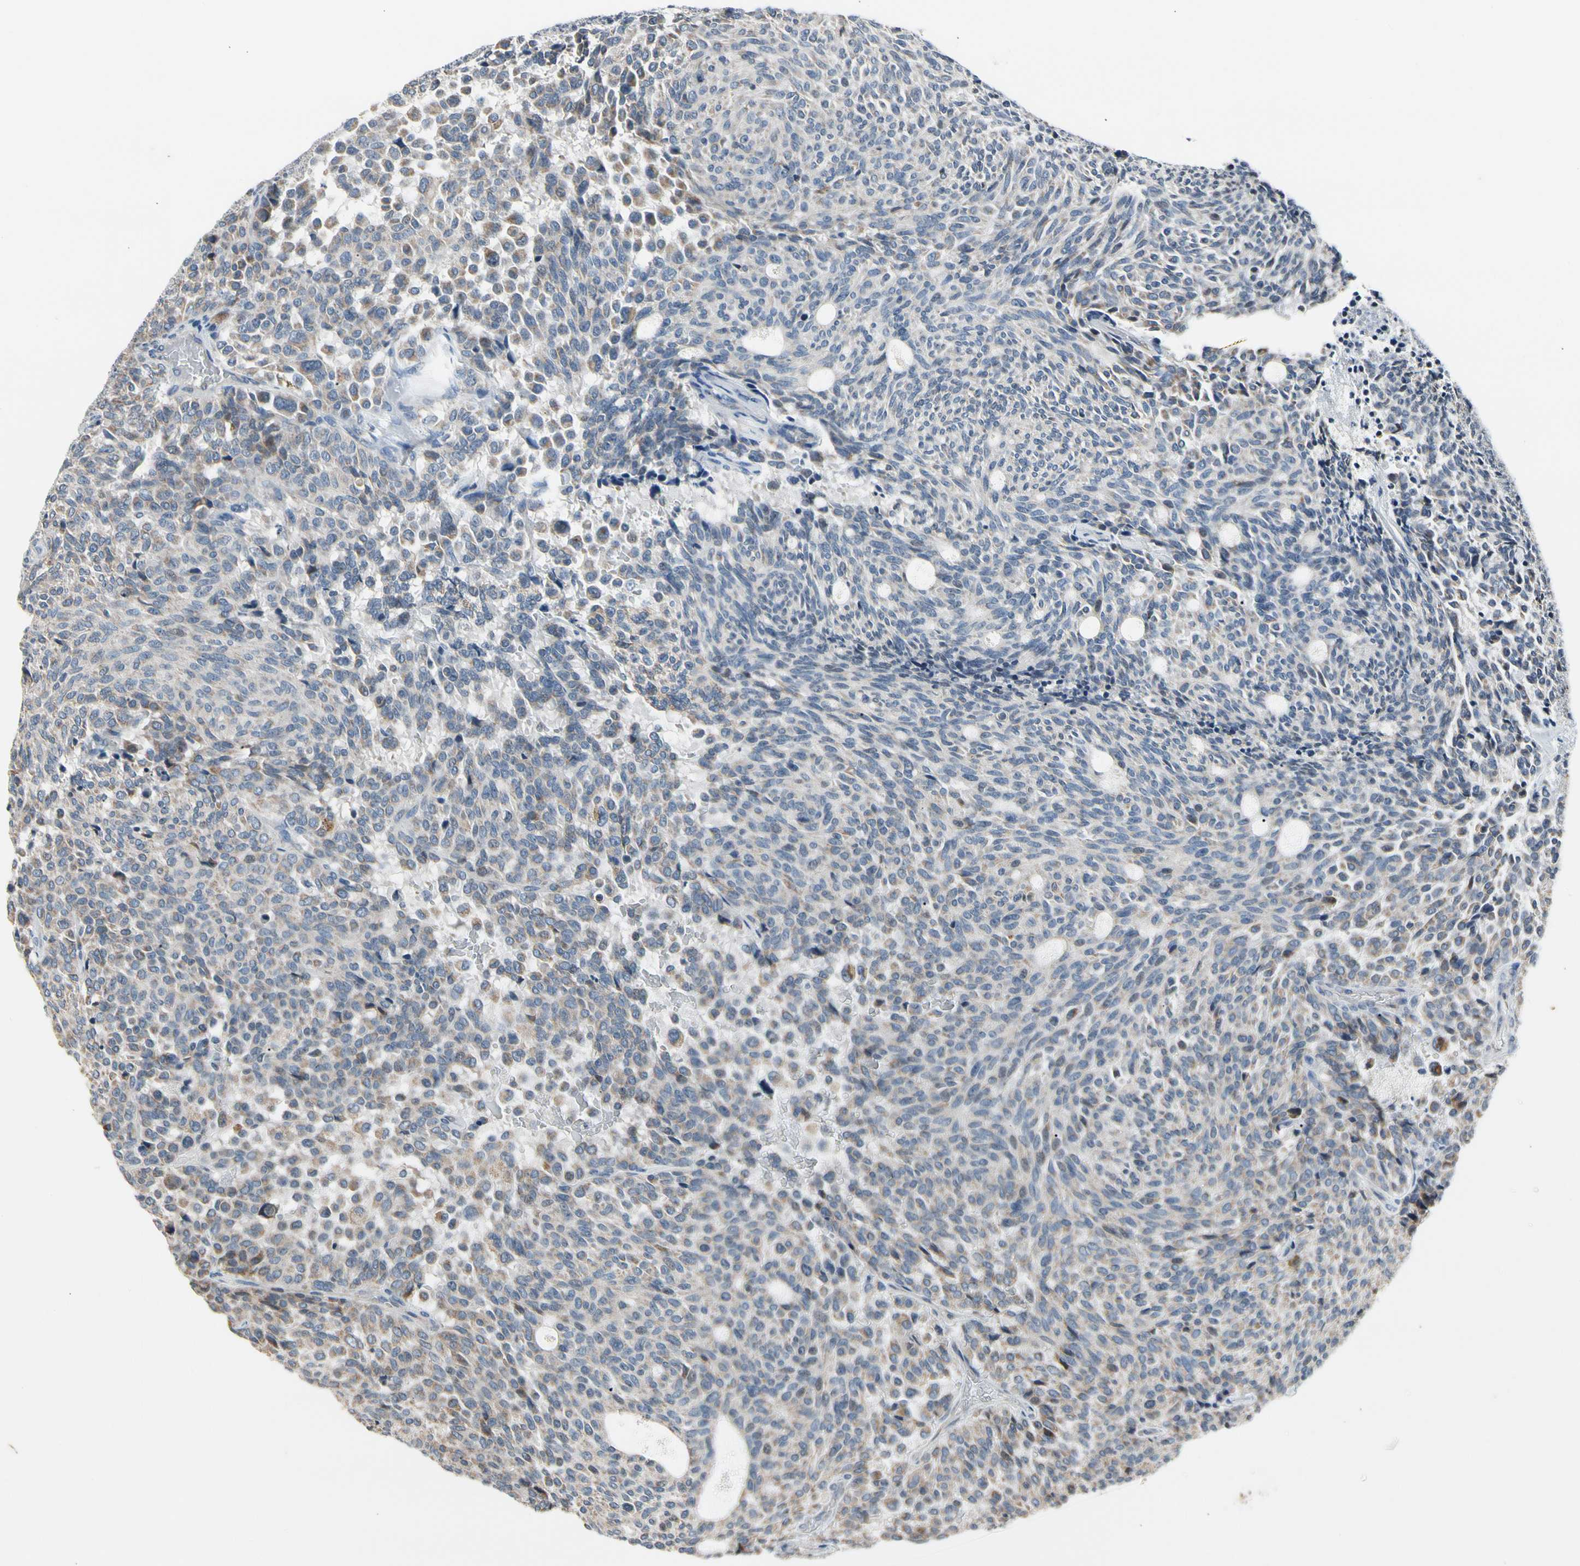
{"staining": {"intensity": "weak", "quantity": "<25%", "location": "cytoplasmic/membranous"}, "tissue": "carcinoid", "cell_type": "Tumor cells", "image_type": "cancer", "snomed": [{"axis": "morphology", "description": "Carcinoid, malignant, NOS"}, {"axis": "topography", "description": "Pancreas"}], "caption": "Photomicrograph shows no protein positivity in tumor cells of malignant carcinoid tissue. Brightfield microscopy of IHC stained with DAB (3,3'-diaminobenzidine) (brown) and hematoxylin (blue), captured at high magnification.", "gene": "SOX30", "patient": {"sex": "female", "age": 54}}